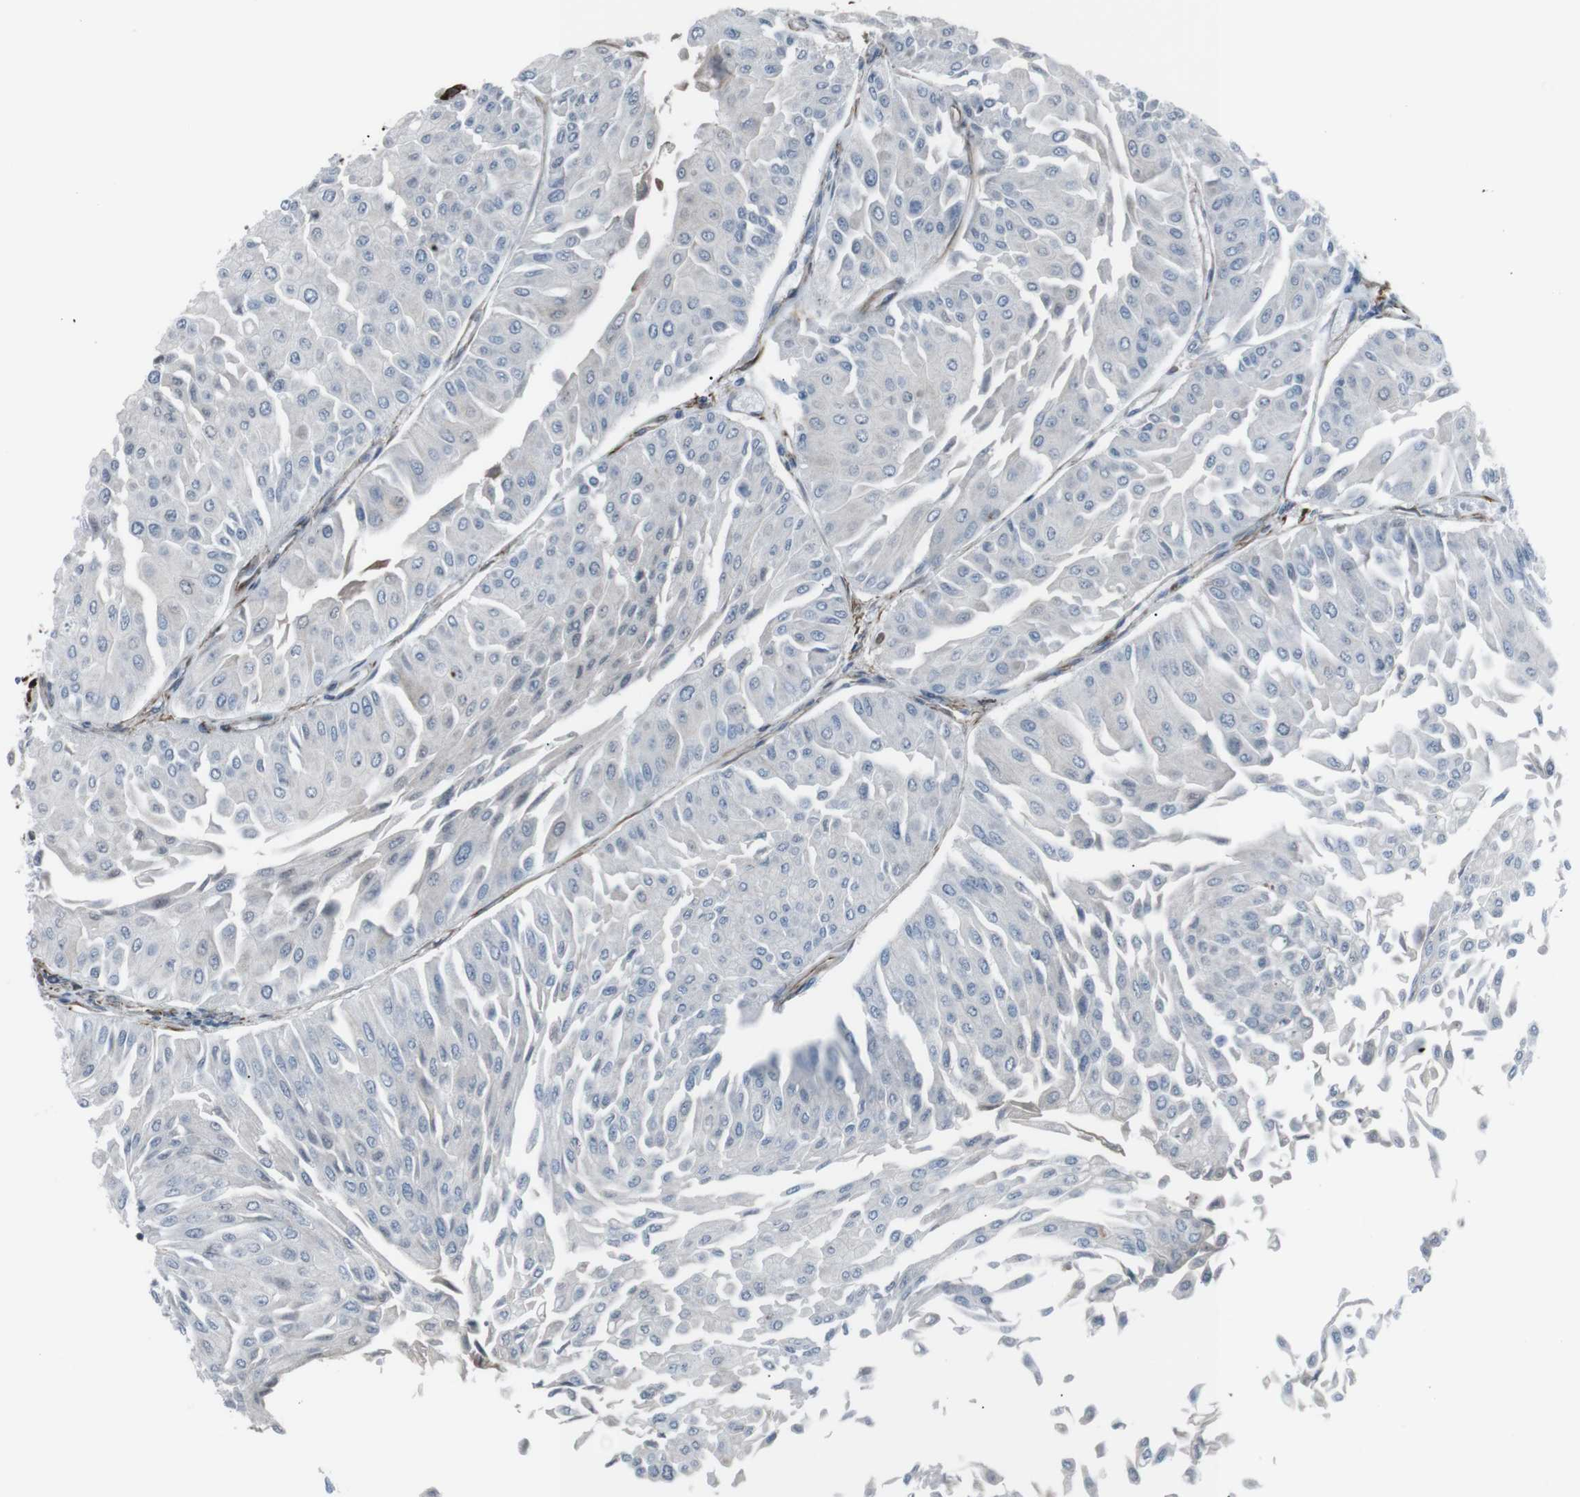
{"staining": {"intensity": "negative", "quantity": "none", "location": "none"}, "tissue": "urothelial cancer", "cell_type": "Tumor cells", "image_type": "cancer", "snomed": [{"axis": "morphology", "description": "Urothelial carcinoma, Low grade"}, {"axis": "topography", "description": "Urinary bladder"}], "caption": "An image of urothelial carcinoma (low-grade) stained for a protein exhibits no brown staining in tumor cells.", "gene": "TMEM141", "patient": {"sex": "male", "age": 67}}